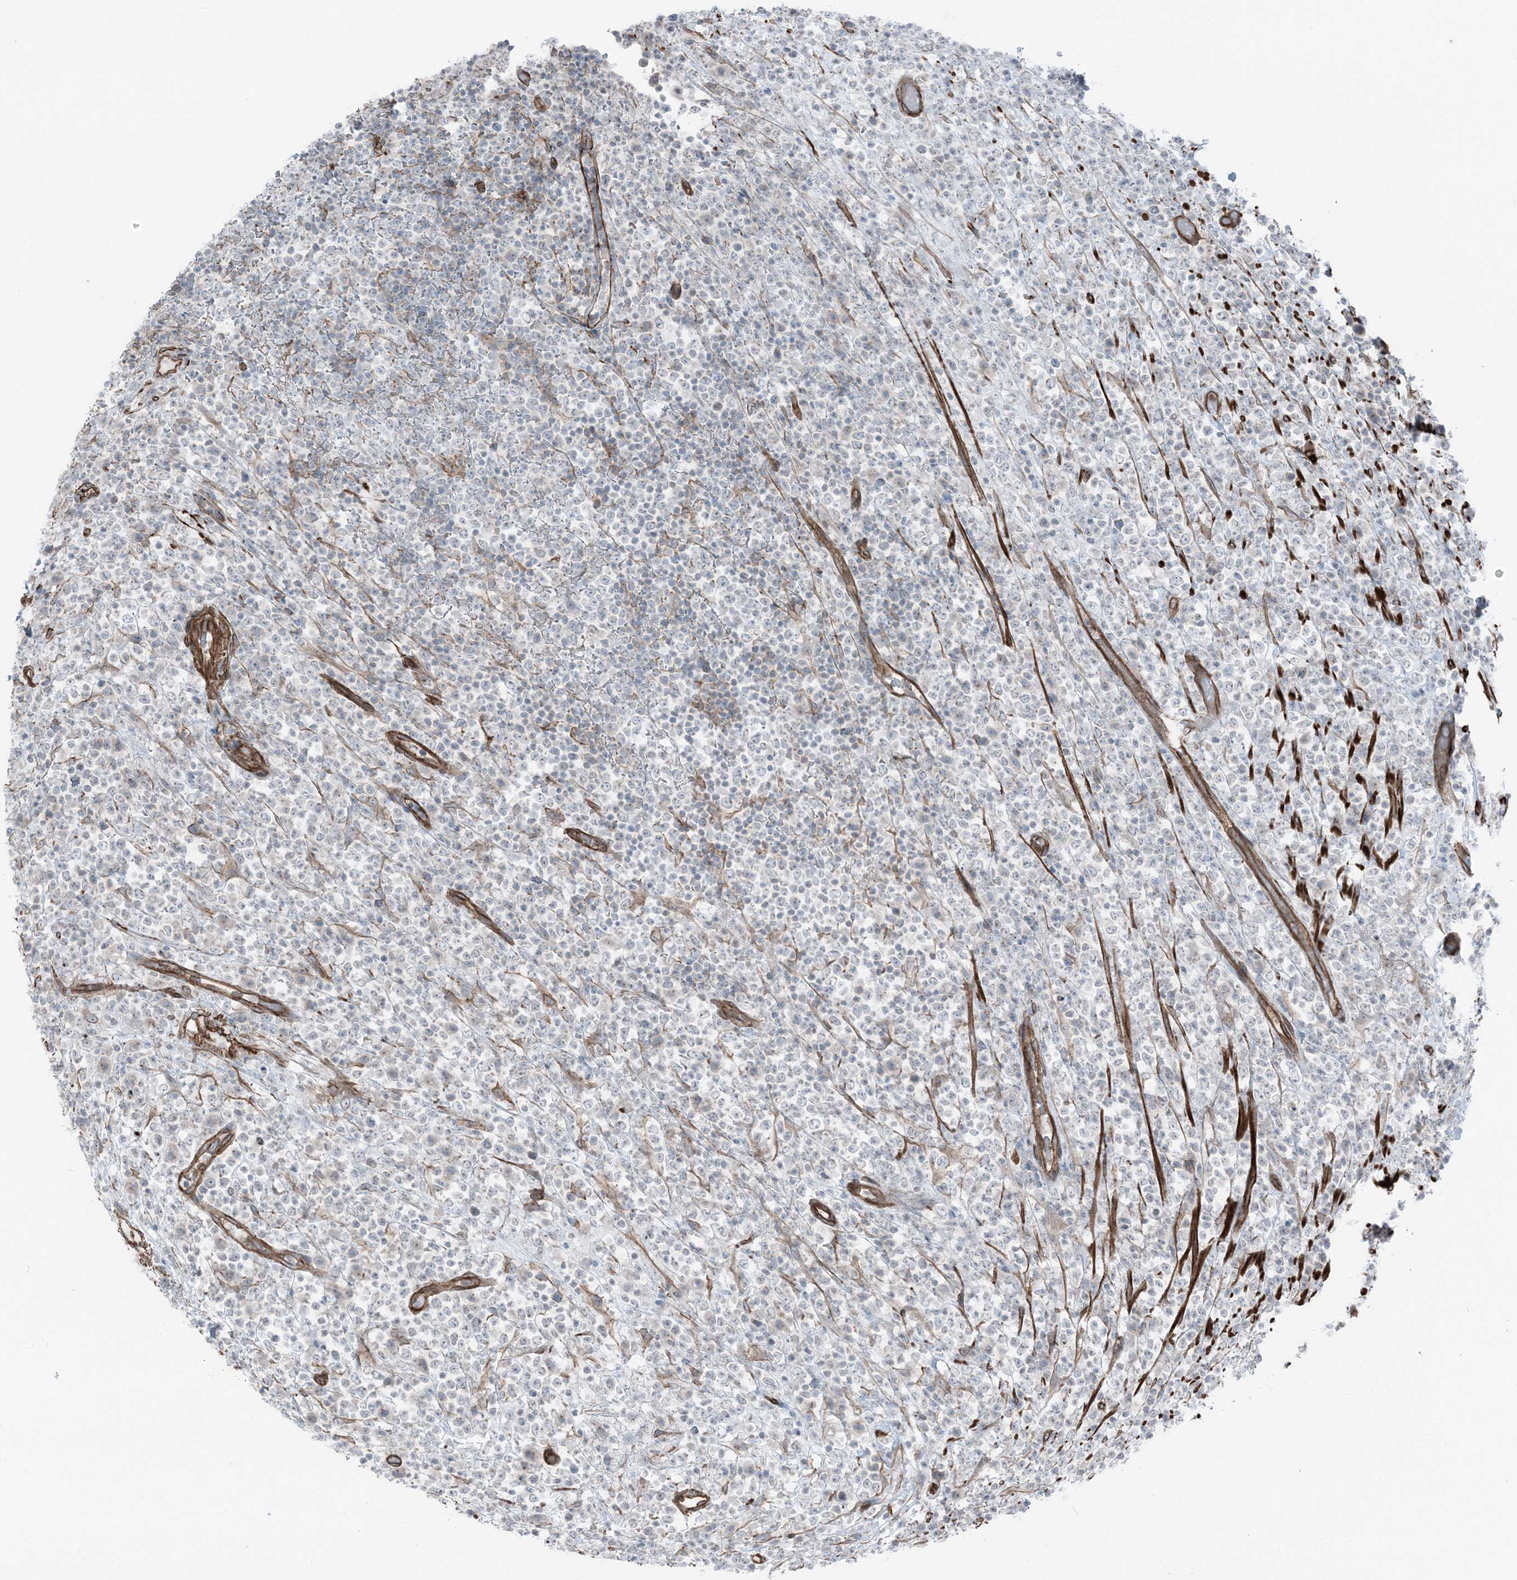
{"staining": {"intensity": "negative", "quantity": "none", "location": "none"}, "tissue": "lymphoma", "cell_type": "Tumor cells", "image_type": "cancer", "snomed": [{"axis": "morphology", "description": "Malignant lymphoma, non-Hodgkin's type, High grade"}, {"axis": "topography", "description": "Colon"}], "caption": "Immunohistochemical staining of malignant lymphoma, non-Hodgkin's type (high-grade) shows no significant staining in tumor cells.", "gene": "ZFP90", "patient": {"sex": "female", "age": 53}}